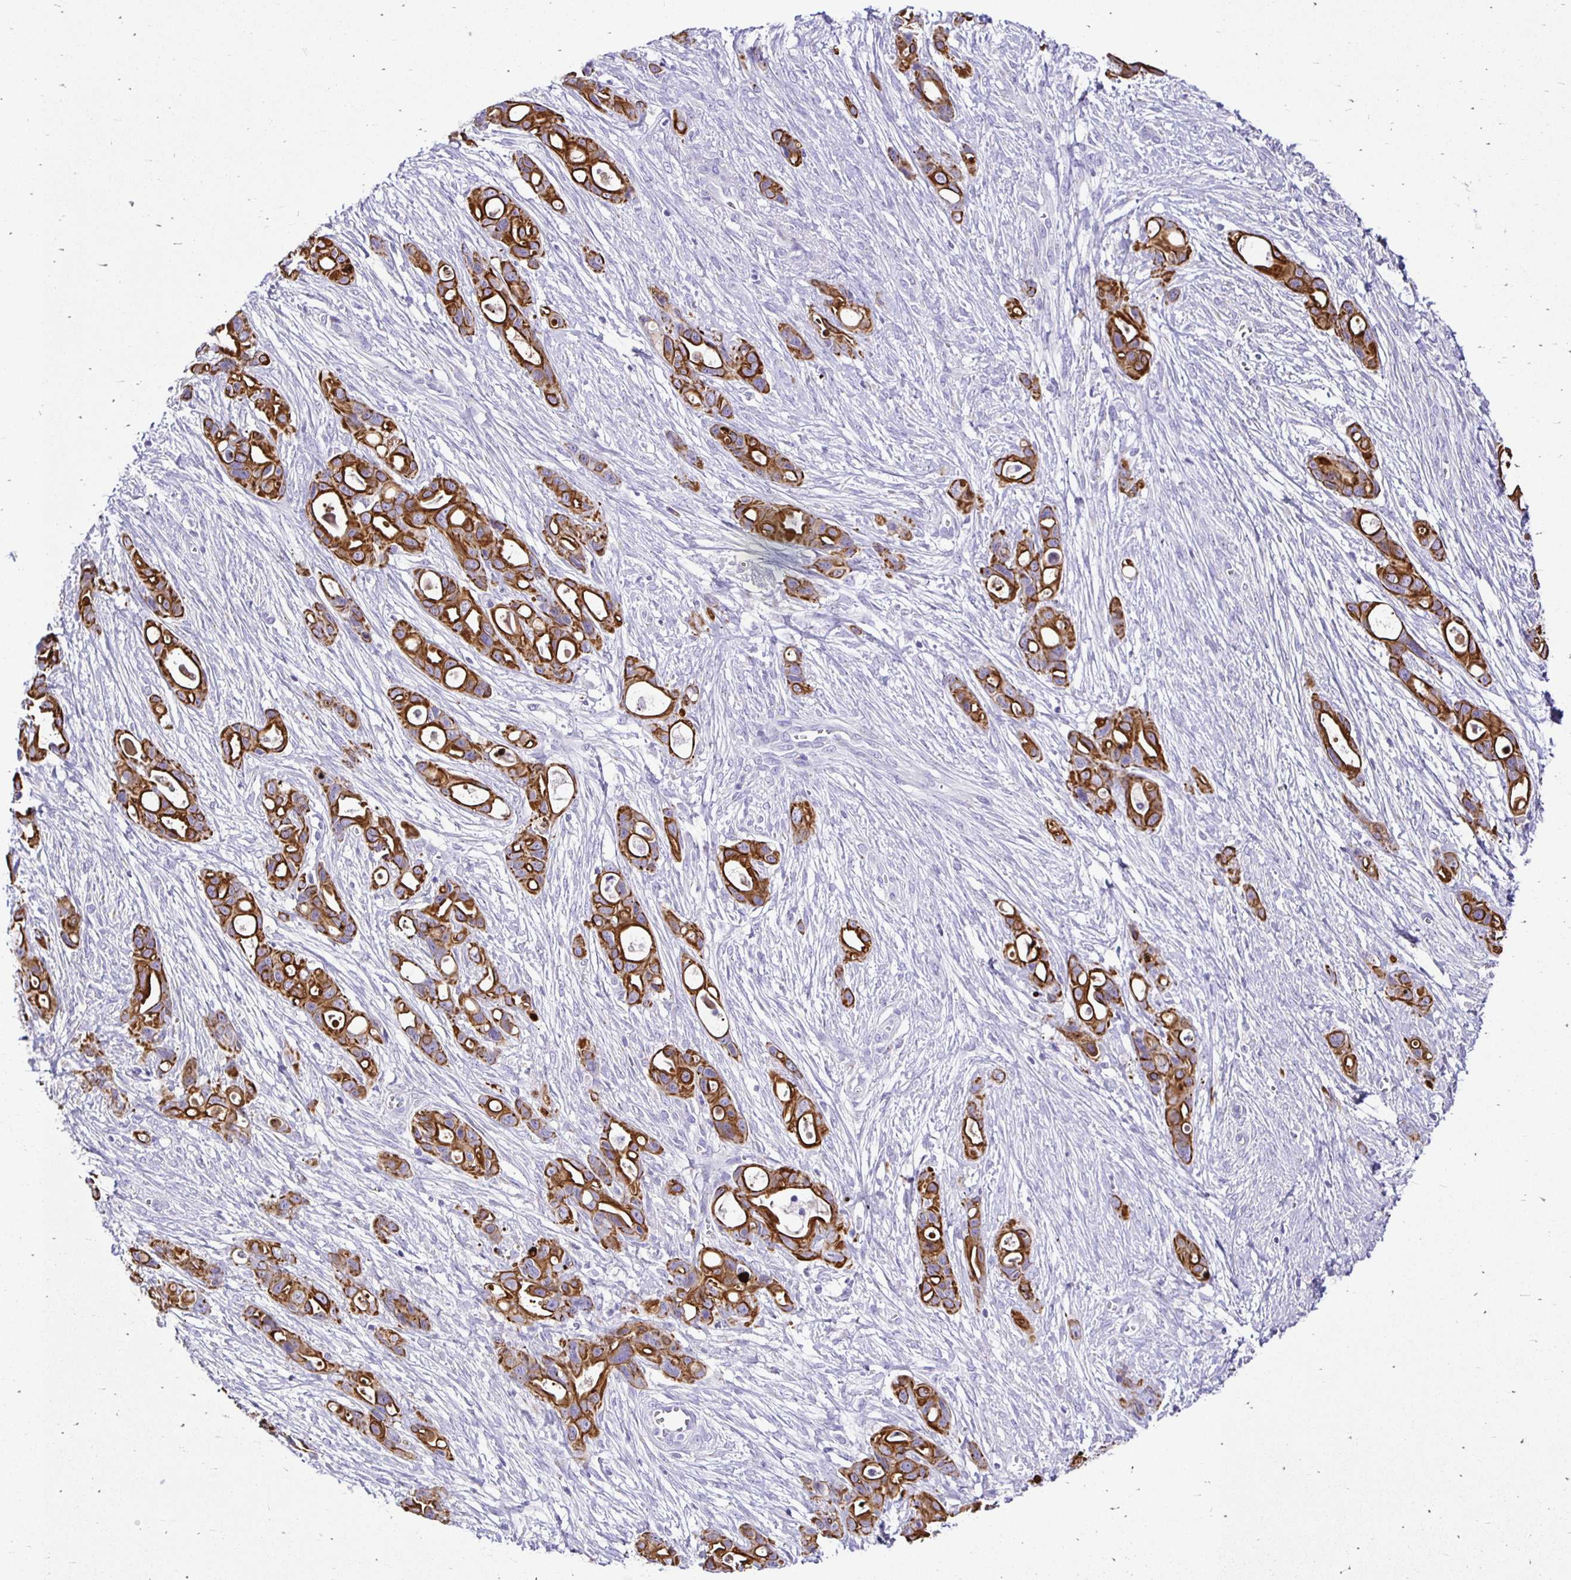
{"staining": {"intensity": "strong", "quantity": ">75%", "location": "cytoplasmic/membranous"}, "tissue": "ovarian cancer", "cell_type": "Tumor cells", "image_type": "cancer", "snomed": [{"axis": "morphology", "description": "Cystadenocarcinoma, mucinous, NOS"}, {"axis": "topography", "description": "Ovary"}], "caption": "High-magnification brightfield microscopy of ovarian mucinous cystadenocarcinoma stained with DAB (brown) and counterstained with hematoxylin (blue). tumor cells exhibit strong cytoplasmic/membranous expression is present in approximately>75% of cells.", "gene": "TAF1D", "patient": {"sex": "female", "age": 70}}